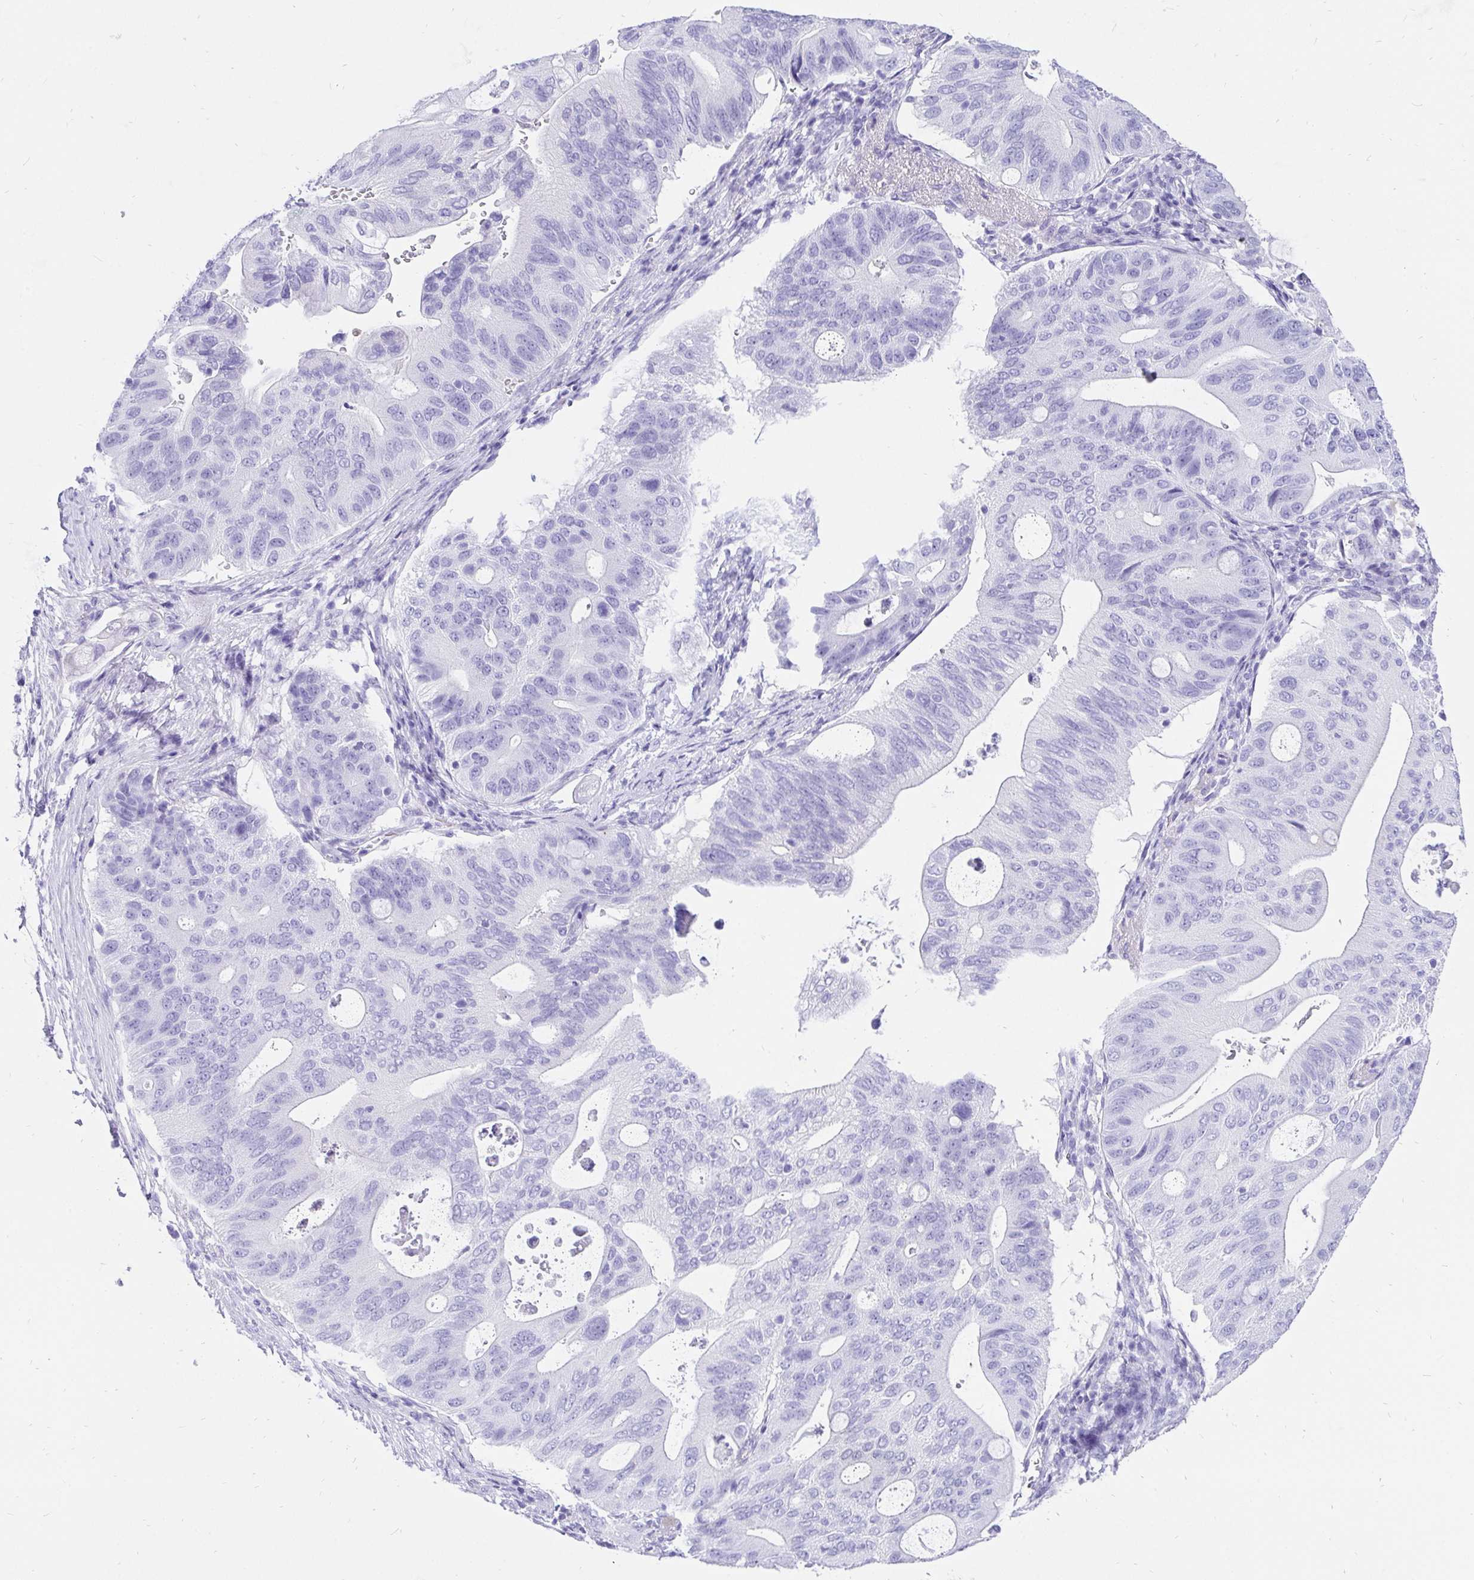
{"staining": {"intensity": "moderate", "quantity": "<25%", "location": "cytoplasmic/membranous"}, "tissue": "pancreatic cancer", "cell_type": "Tumor cells", "image_type": "cancer", "snomed": [{"axis": "morphology", "description": "Adenocarcinoma, NOS"}, {"axis": "topography", "description": "Pancreas"}], "caption": "This image exhibits immunohistochemistry (IHC) staining of pancreatic cancer (adenocarcinoma), with low moderate cytoplasmic/membranous expression in about <25% of tumor cells.", "gene": "KRT13", "patient": {"sex": "female", "age": 72}}